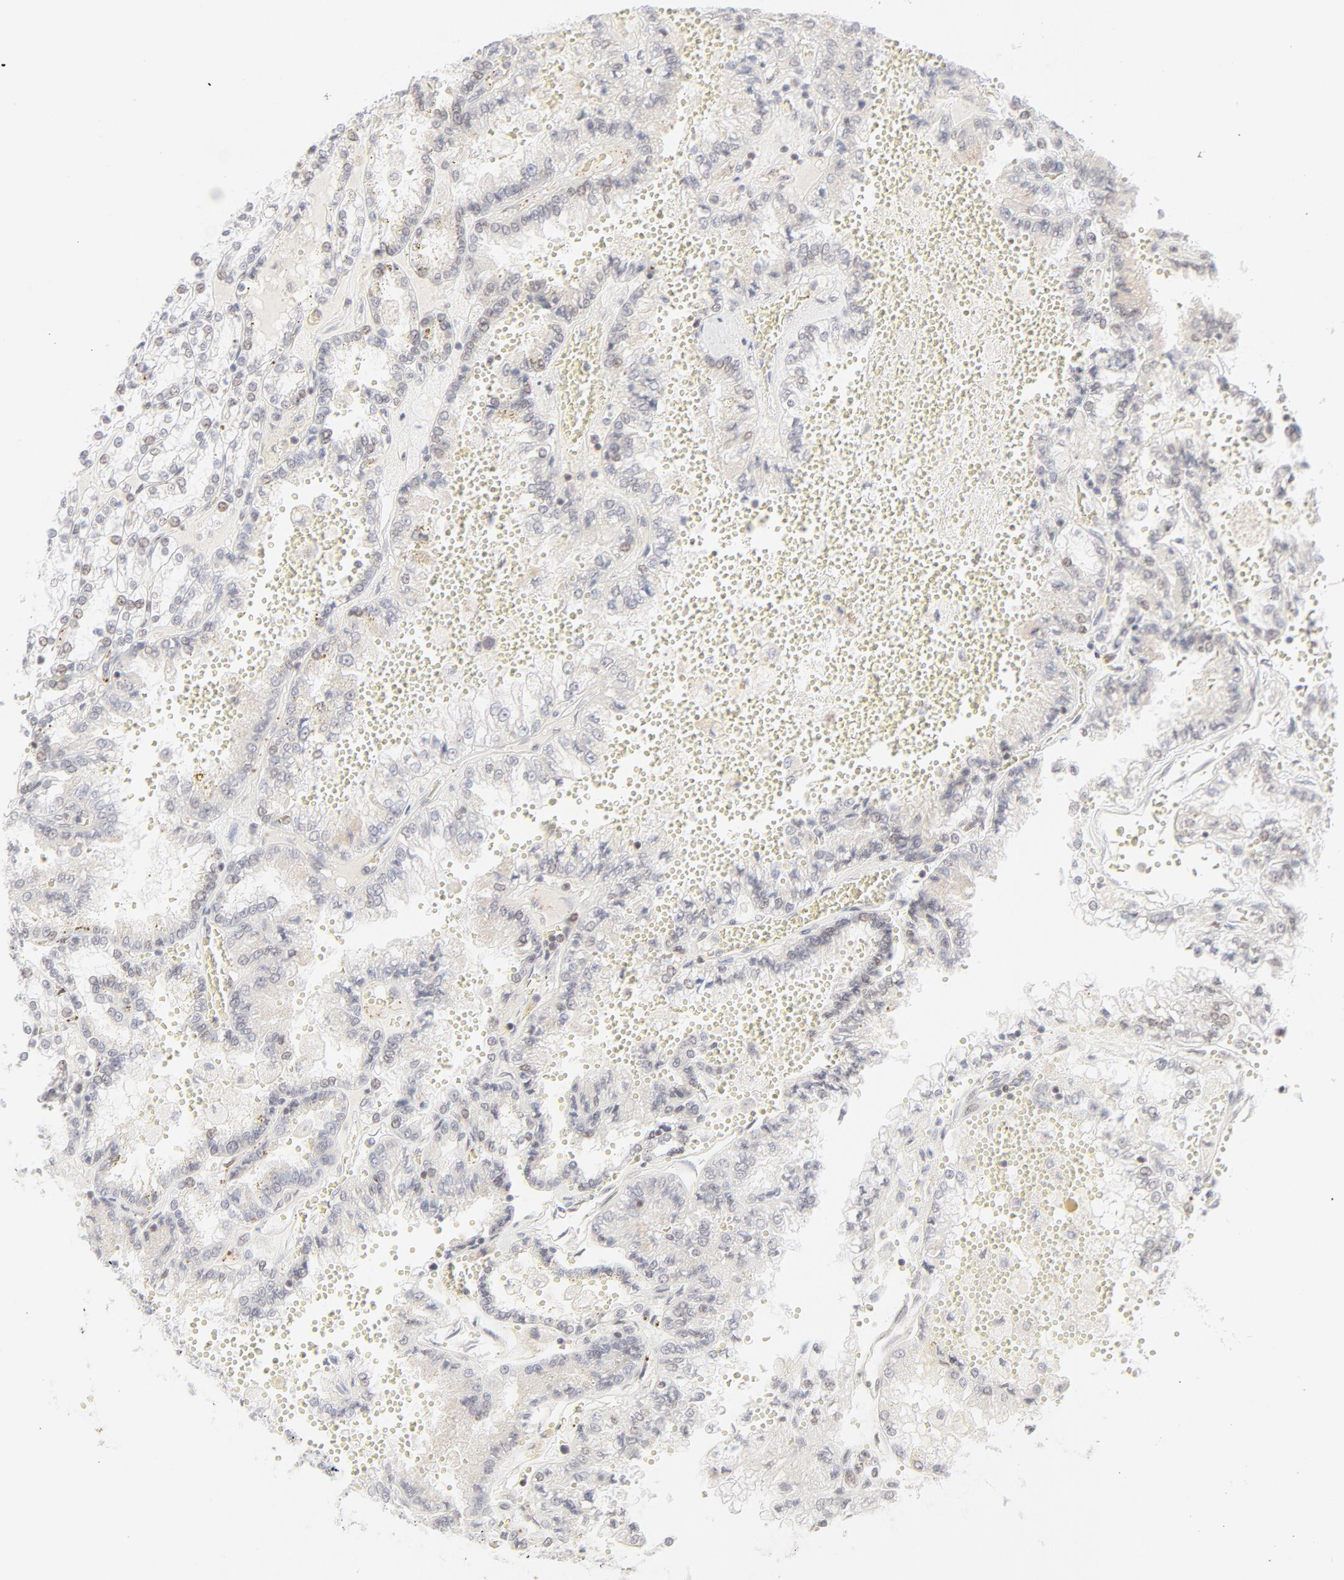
{"staining": {"intensity": "weak", "quantity": "<25%", "location": "cytoplasmic/membranous"}, "tissue": "renal cancer", "cell_type": "Tumor cells", "image_type": "cancer", "snomed": [{"axis": "morphology", "description": "Adenocarcinoma, NOS"}, {"axis": "topography", "description": "Kidney"}], "caption": "The histopathology image shows no significant expression in tumor cells of renal cancer.", "gene": "PRKCB", "patient": {"sex": "female", "age": 56}}